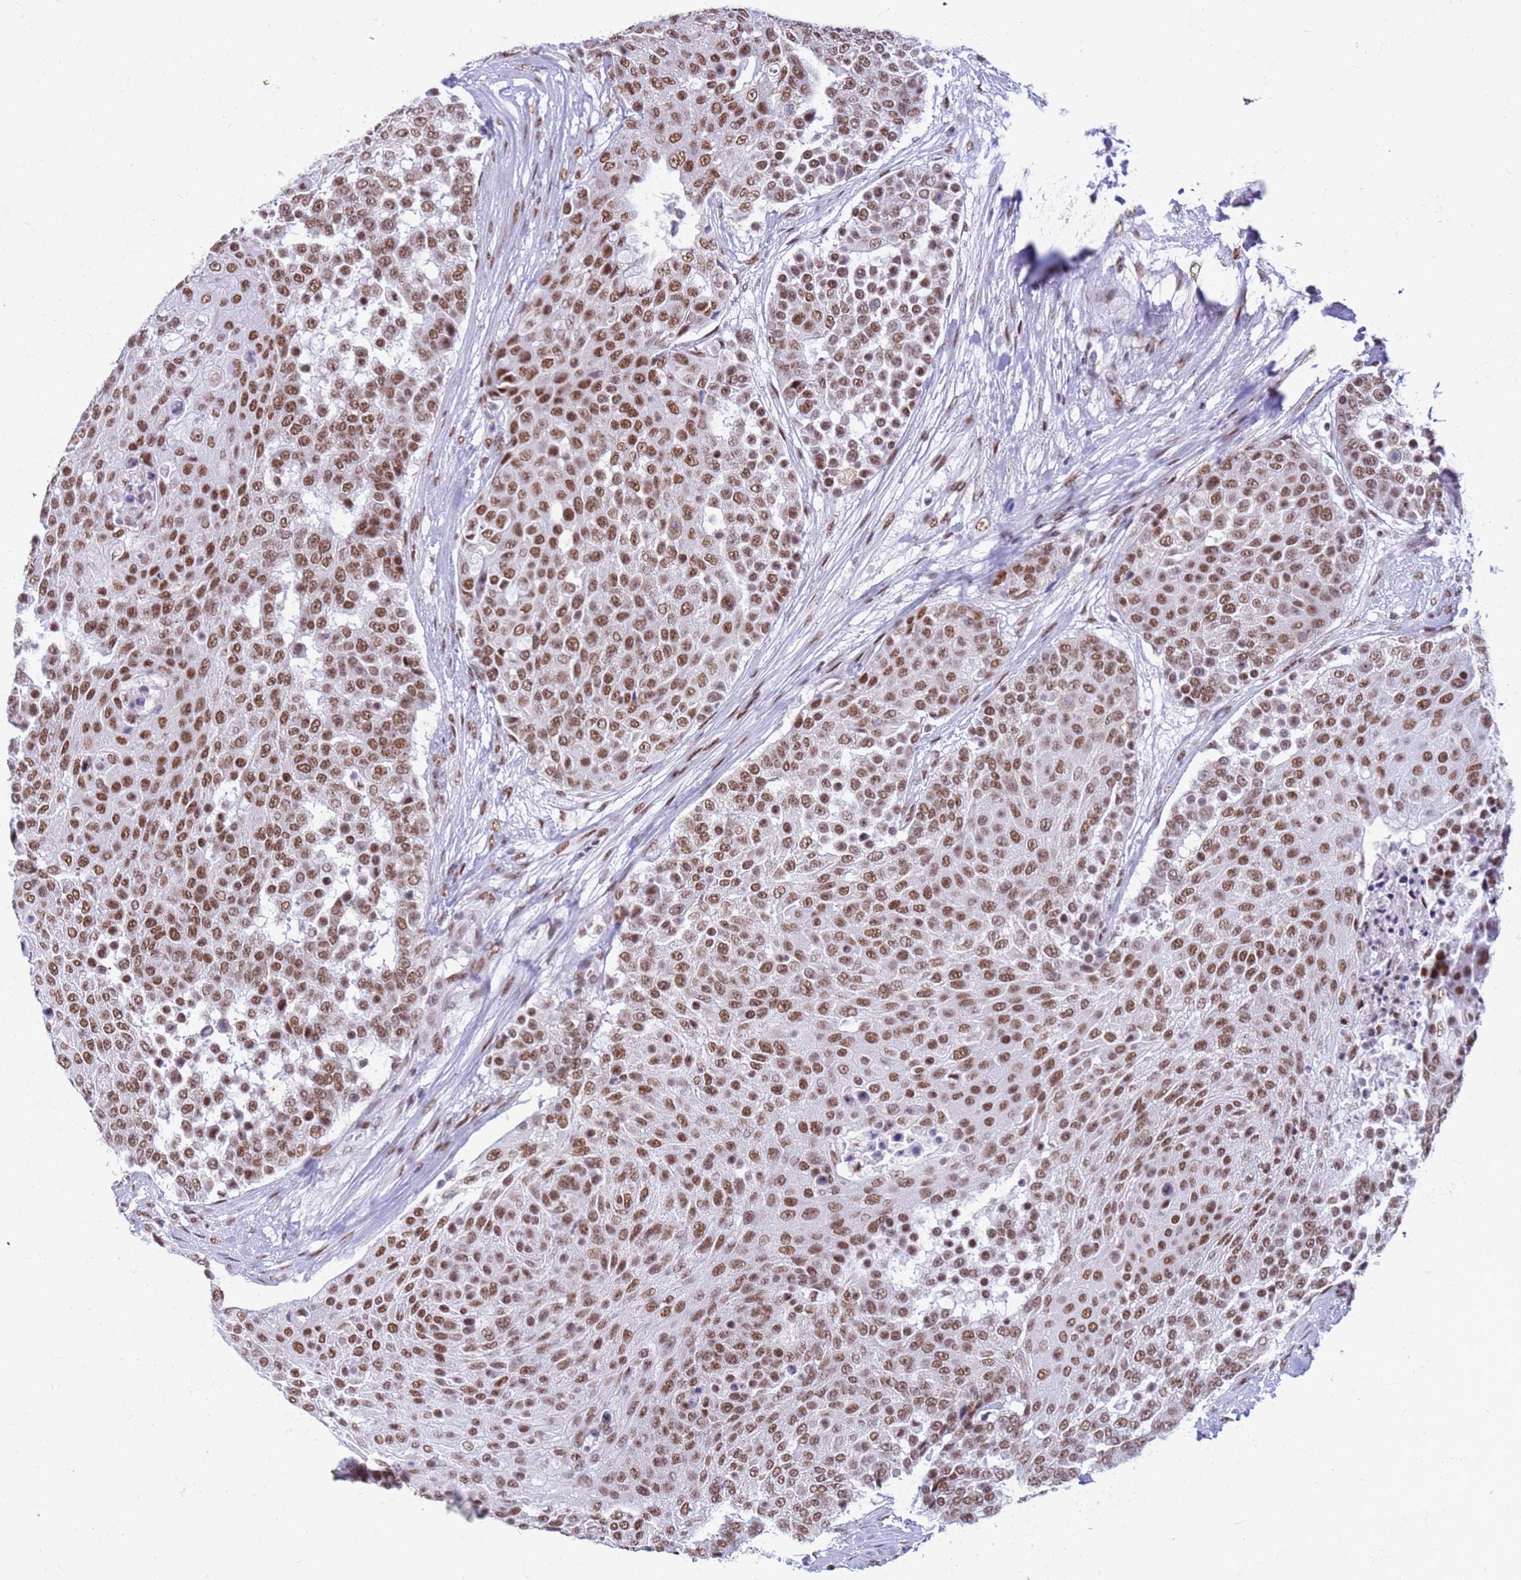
{"staining": {"intensity": "moderate", "quantity": ">75%", "location": "nuclear"}, "tissue": "urothelial cancer", "cell_type": "Tumor cells", "image_type": "cancer", "snomed": [{"axis": "morphology", "description": "Urothelial carcinoma, High grade"}, {"axis": "topography", "description": "Urinary bladder"}], "caption": "Urothelial carcinoma (high-grade) tissue shows moderate nuclear staining in approximately >75% of tumor cells, visualized by immunohistochemistry.", "gene": "FAM170B", "patient": {"sex": "female", "age": 63}}